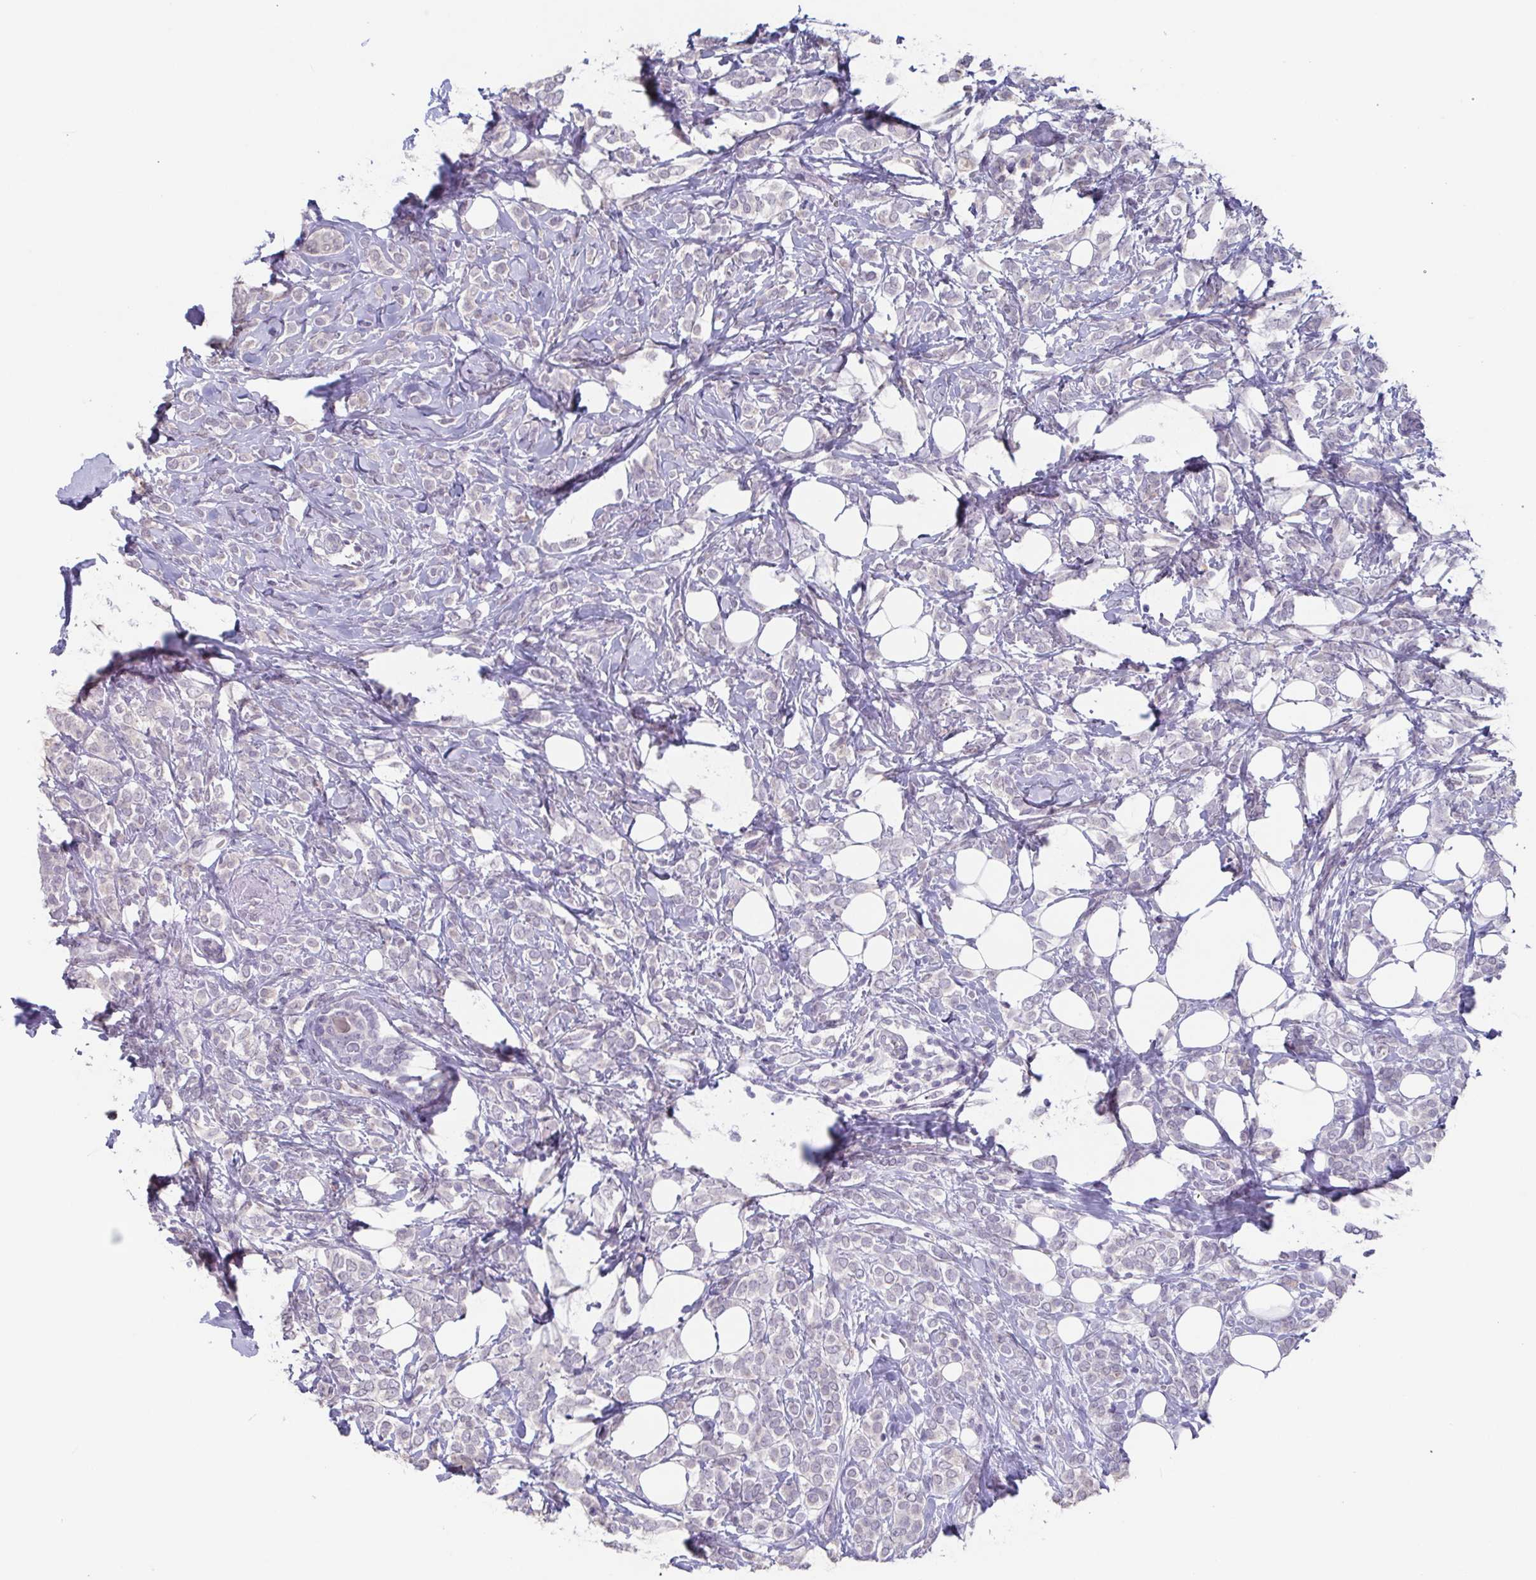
{"staining": {"intensity": "negative", "quantity": "none", "location": "none"}, "tissue": "breast cancer", "cell_type": "Tumor cells", "image_type": "cancer", "snomed": [{"axis": "morphology", "description": "Lobular carcinoma"}, {"axis": "topography", "description": "Breast"}], "caption": "Human breast cancer stained for a protein using immunohistochemistry (IHC) reveals no expression in tumor cells.", "gene": "GHRL", "patient": {"sex": "female", "age": 49}}